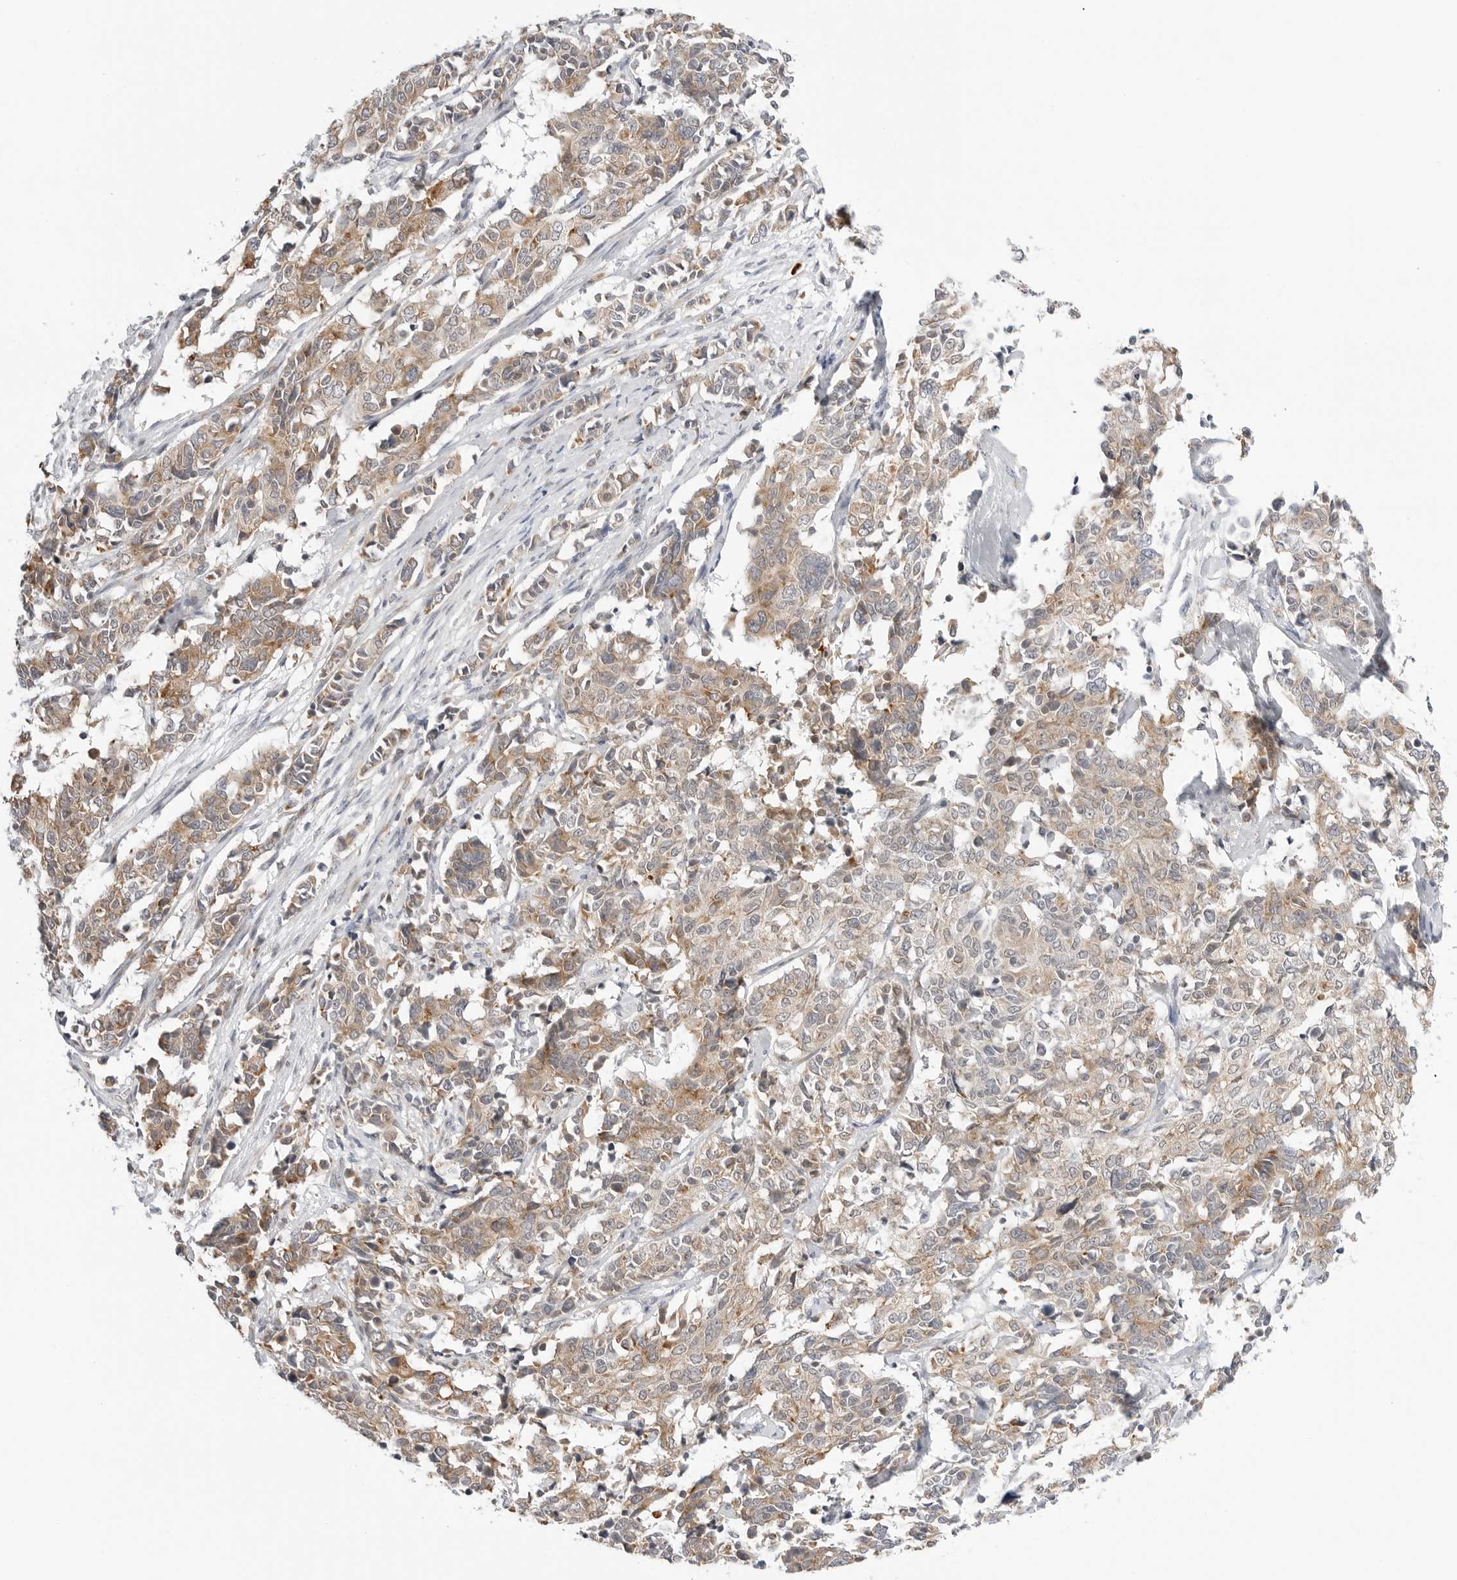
{"staining": {"intensity": "weak", "quantity": ">75%", "location": "cytoplasmic/membranous"}, "tissue": "cervical cancer", "cell_type": "Tumor cells", "image_type": "cancer", "snomed": [{"axis": "morphology", "description": "Normal tissue, NOS"}, {"axis": "morphology", "description": "Squamous cell carcinoma, NOS"}, {"axis": "topography", "description": "Cervix"}], "caption": "Cervical cancer stained with DAB IHC shows low levels of weak cytoplasmic/membranous positivity in about >75% of tumor cells.", "gene": "RPN1", "patient": {"sex": "female", "age": 35}}